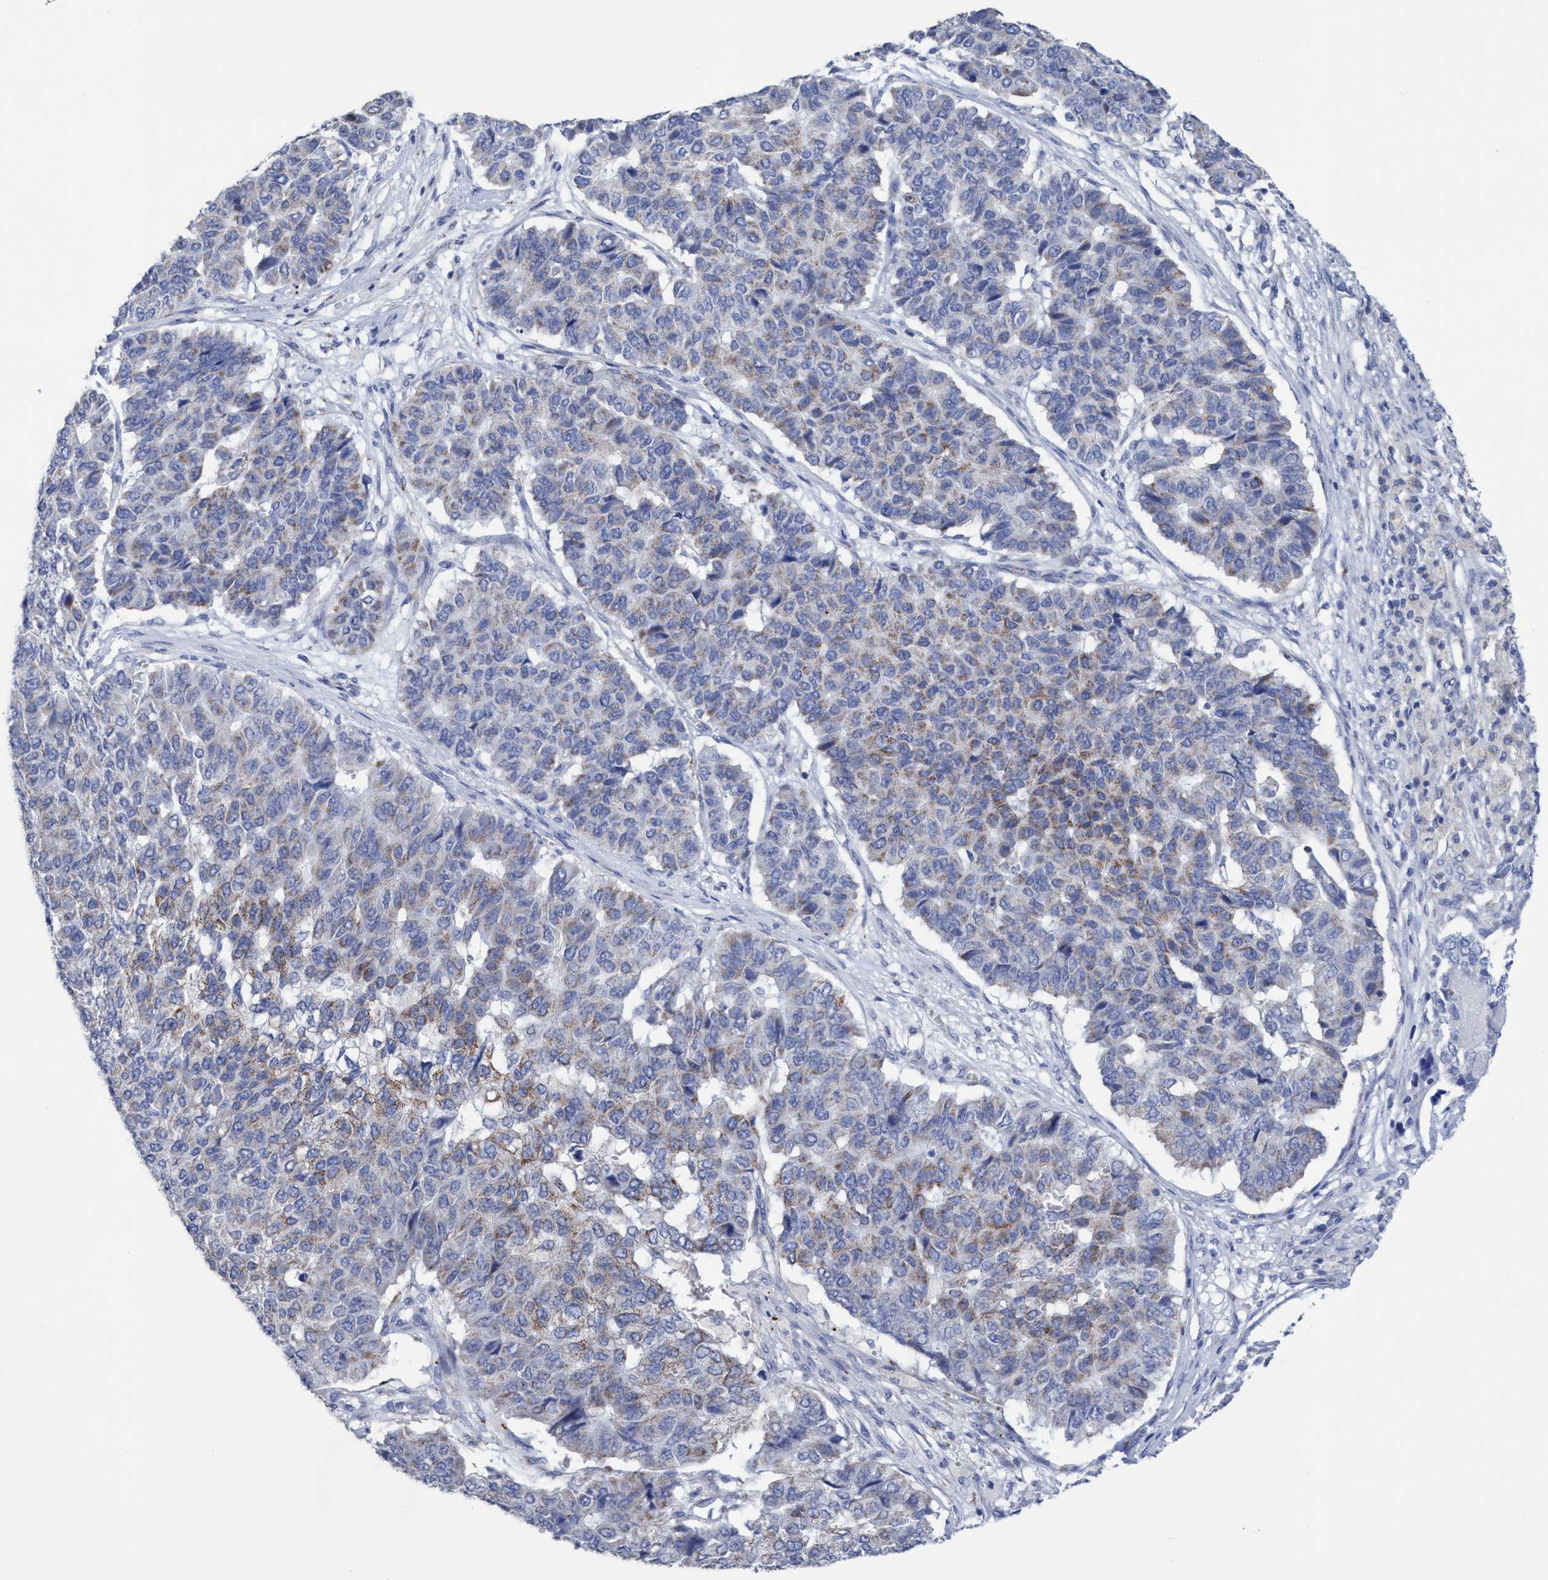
{"staining": {"intensity": "weak", "quantity": "25%-75%", "location": "cytoplasmic/membranous"}, "tissue": "pancreatic cancer", "cell_type": "Tumor cells", "image_type": "cancer", "snomed": [{"axis": "morphology", "description": "Adenocarcinoma, NOS"}, {"axis": "topography", "description": "Pancreas"}], "caption": "Tumor cells reveal low levels of weak cytoplasmic/membranous expression in approximately 25%-75% of cells in pancreatic cancer.", "gene": "RSAD1", "patient": {"sex": "male", "age": 50}}